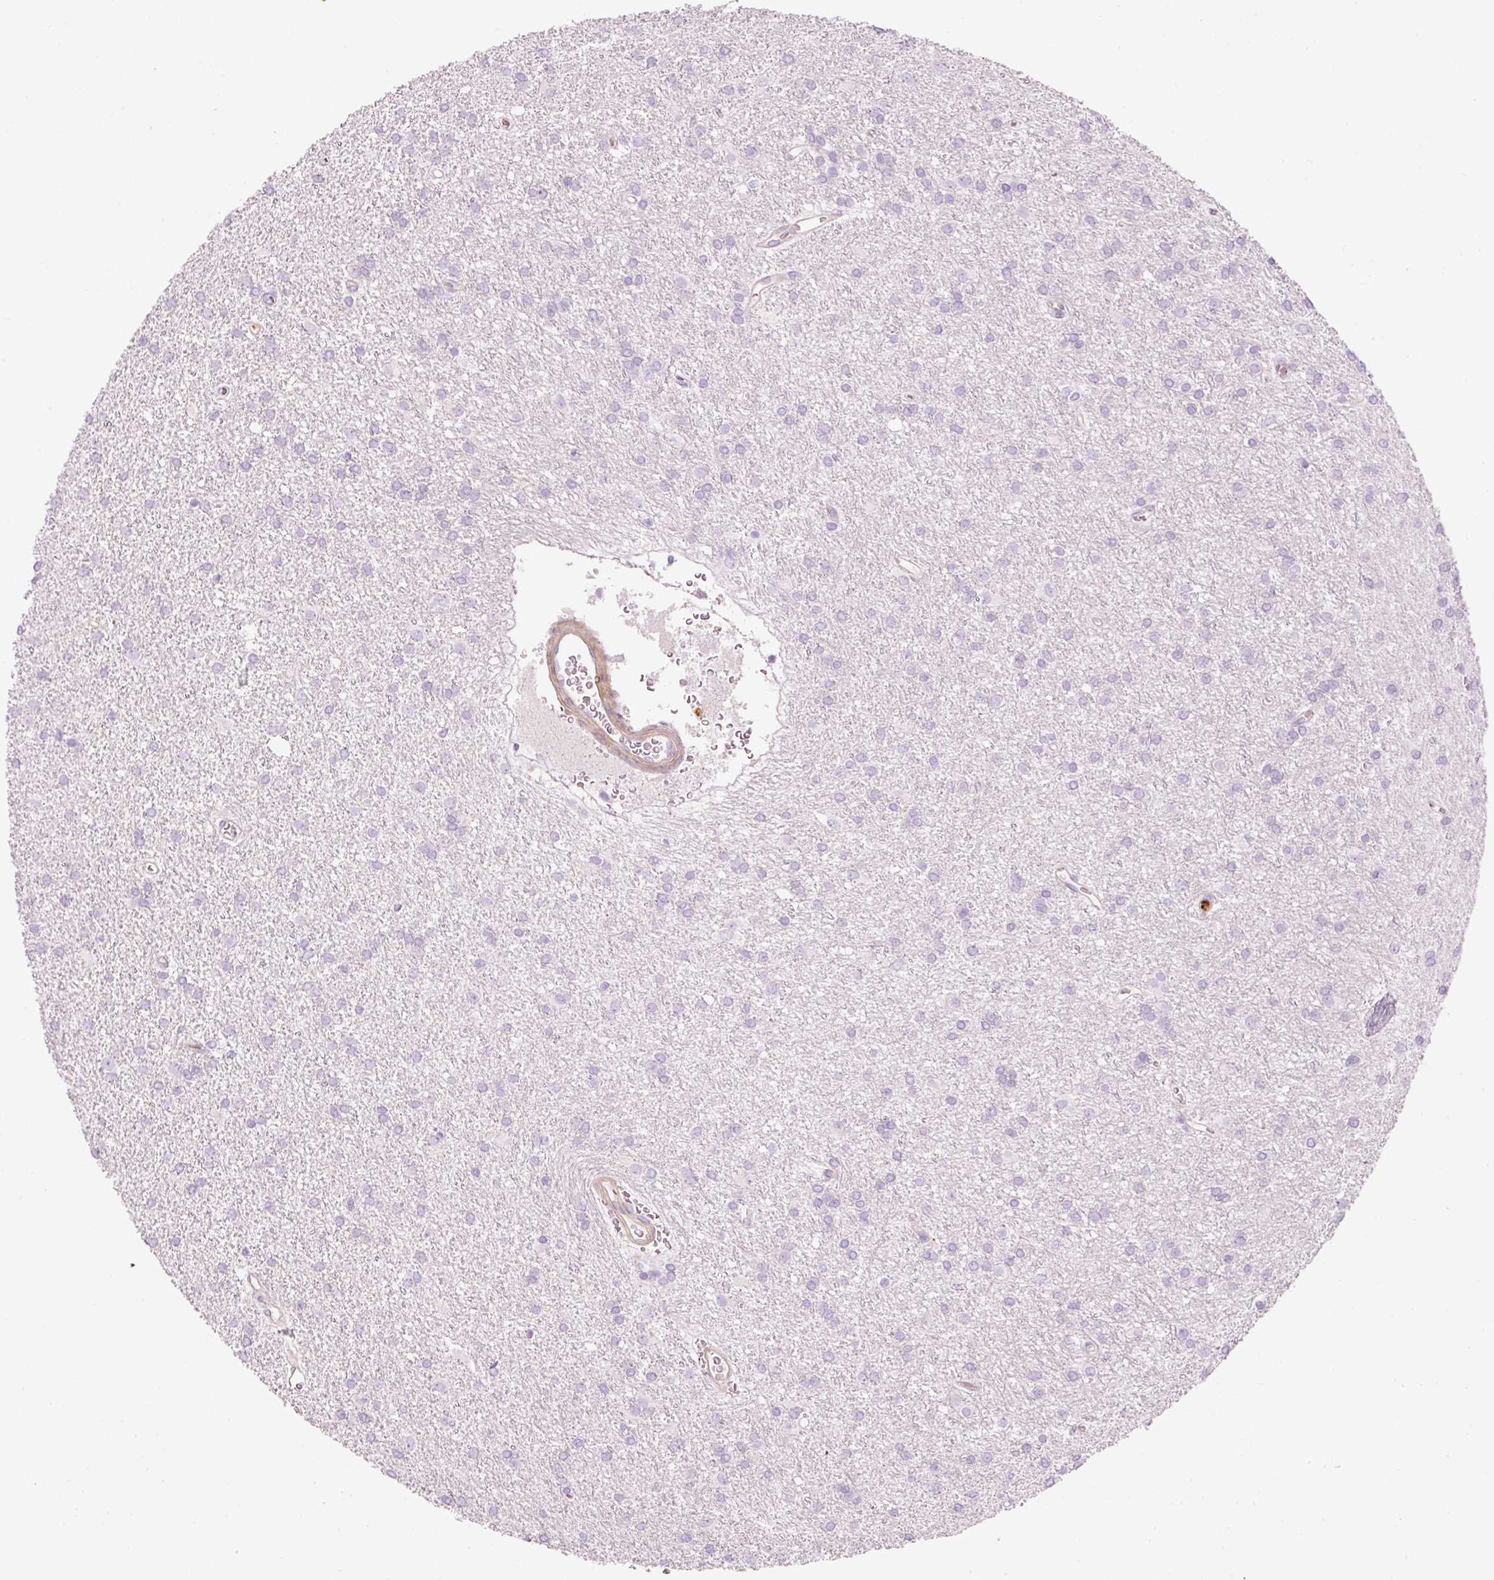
{"staining": {"intensity": "negative", "quantity": "none", "location": "none"}, "tissue": "glioma", "cell_type": "Tumor cells", "image_type": "cancer", "snomed": [{"axis": "morphology", "description": "Glioma, malignant, High grade"}, {"axis": "topography", "description": "Brain"}], "caption": "Micrograph shows no significant protein staining in tumor cells of malignant high-grade glioma.", "gene": "MAP3K3", "patient": {"sex": "female", "age": 50}}